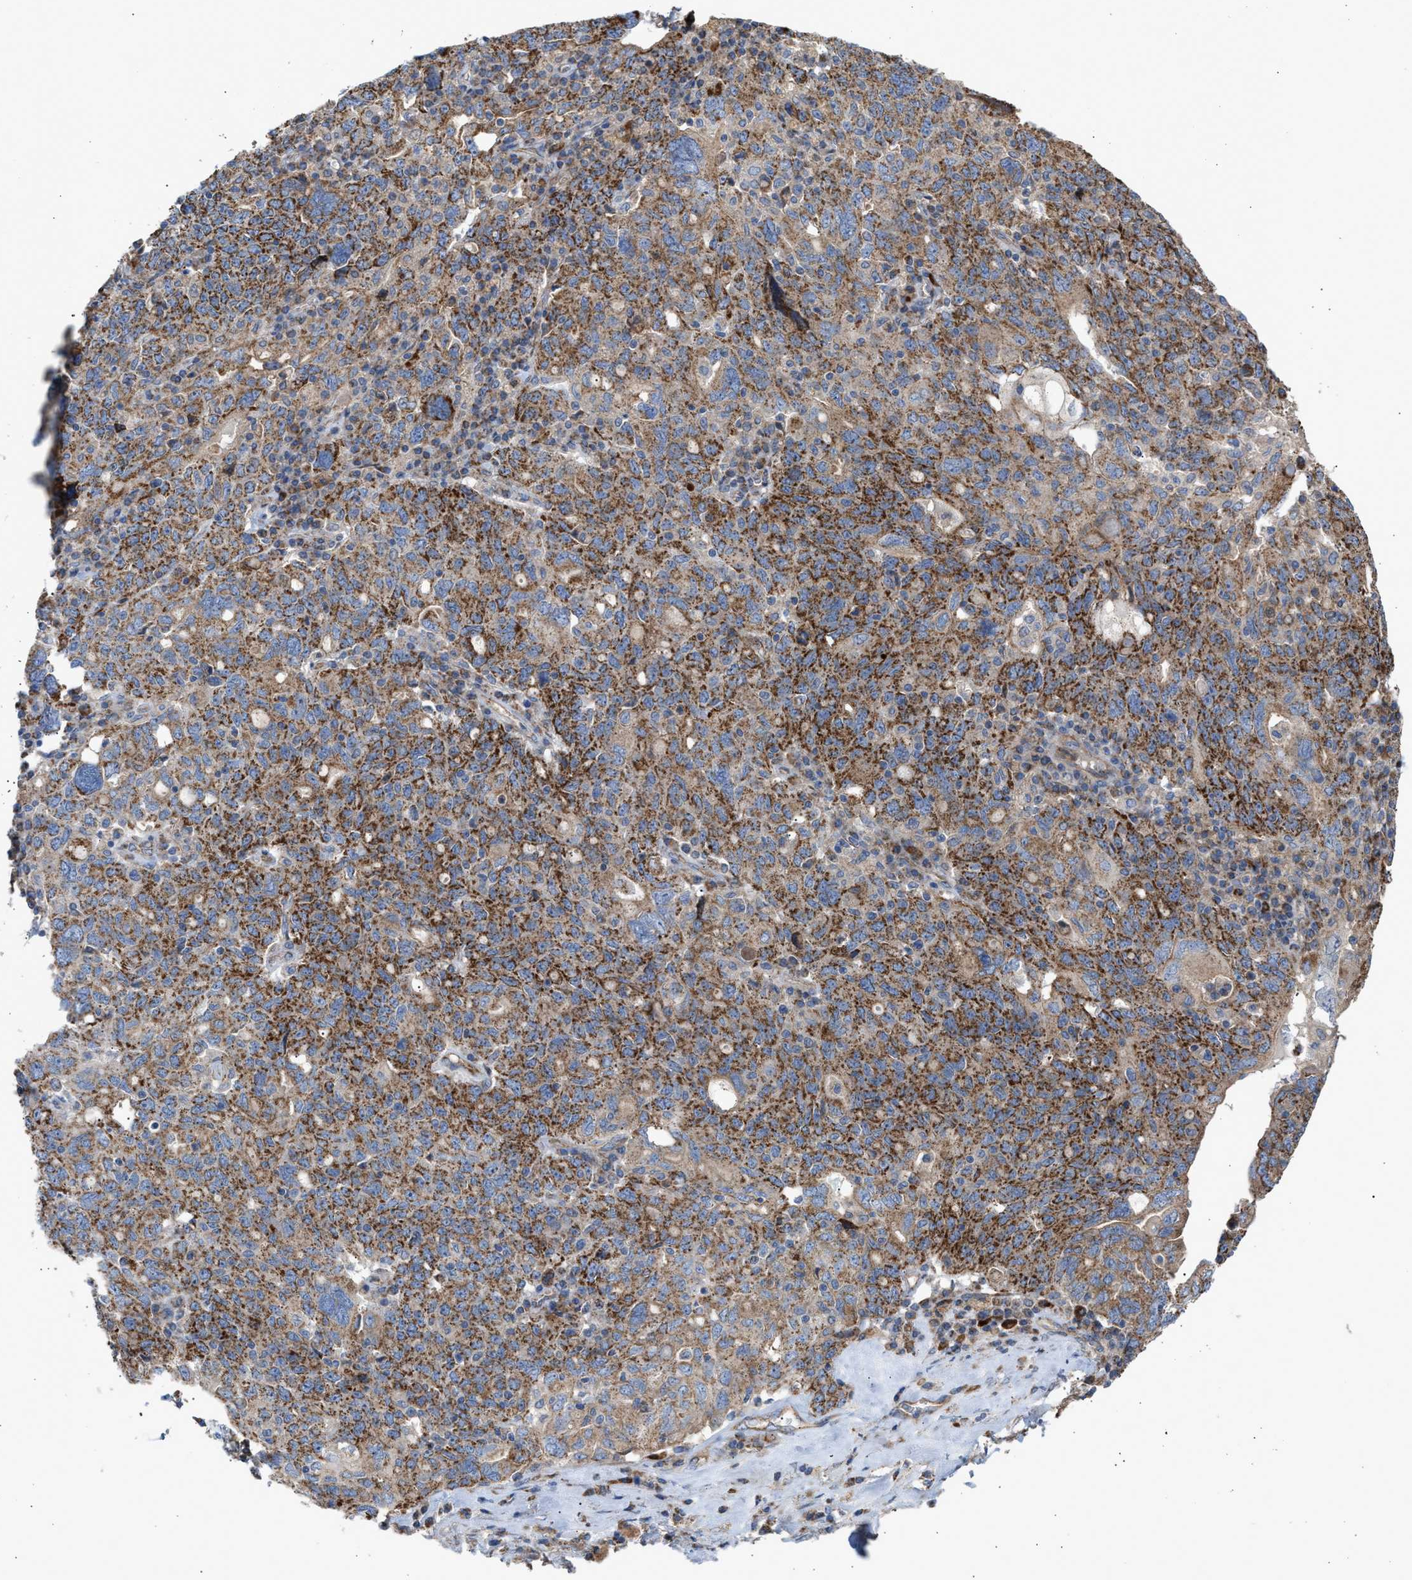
{"staining": {"intensity": "moderate", "quantity": ">75%", "location": "cytoplasmic/membranous"}, "tissue": "ovarian cancer", "cell_type": "Tumor cells", "image_type": "cancer", "snomed": [{"axis": "morphology", "description": "Carcinoma, endometroid"}, {"axis": "topography", "description": "Ovary"}], "caption": "Ovarian cancer was stained to show a protein in brown. There is medium levels of moderate cytoplasmic/membranous staining in about >75% of tumor cells.", "gene": "OXSM", "patient": {"sex": "female", "age": 62}}